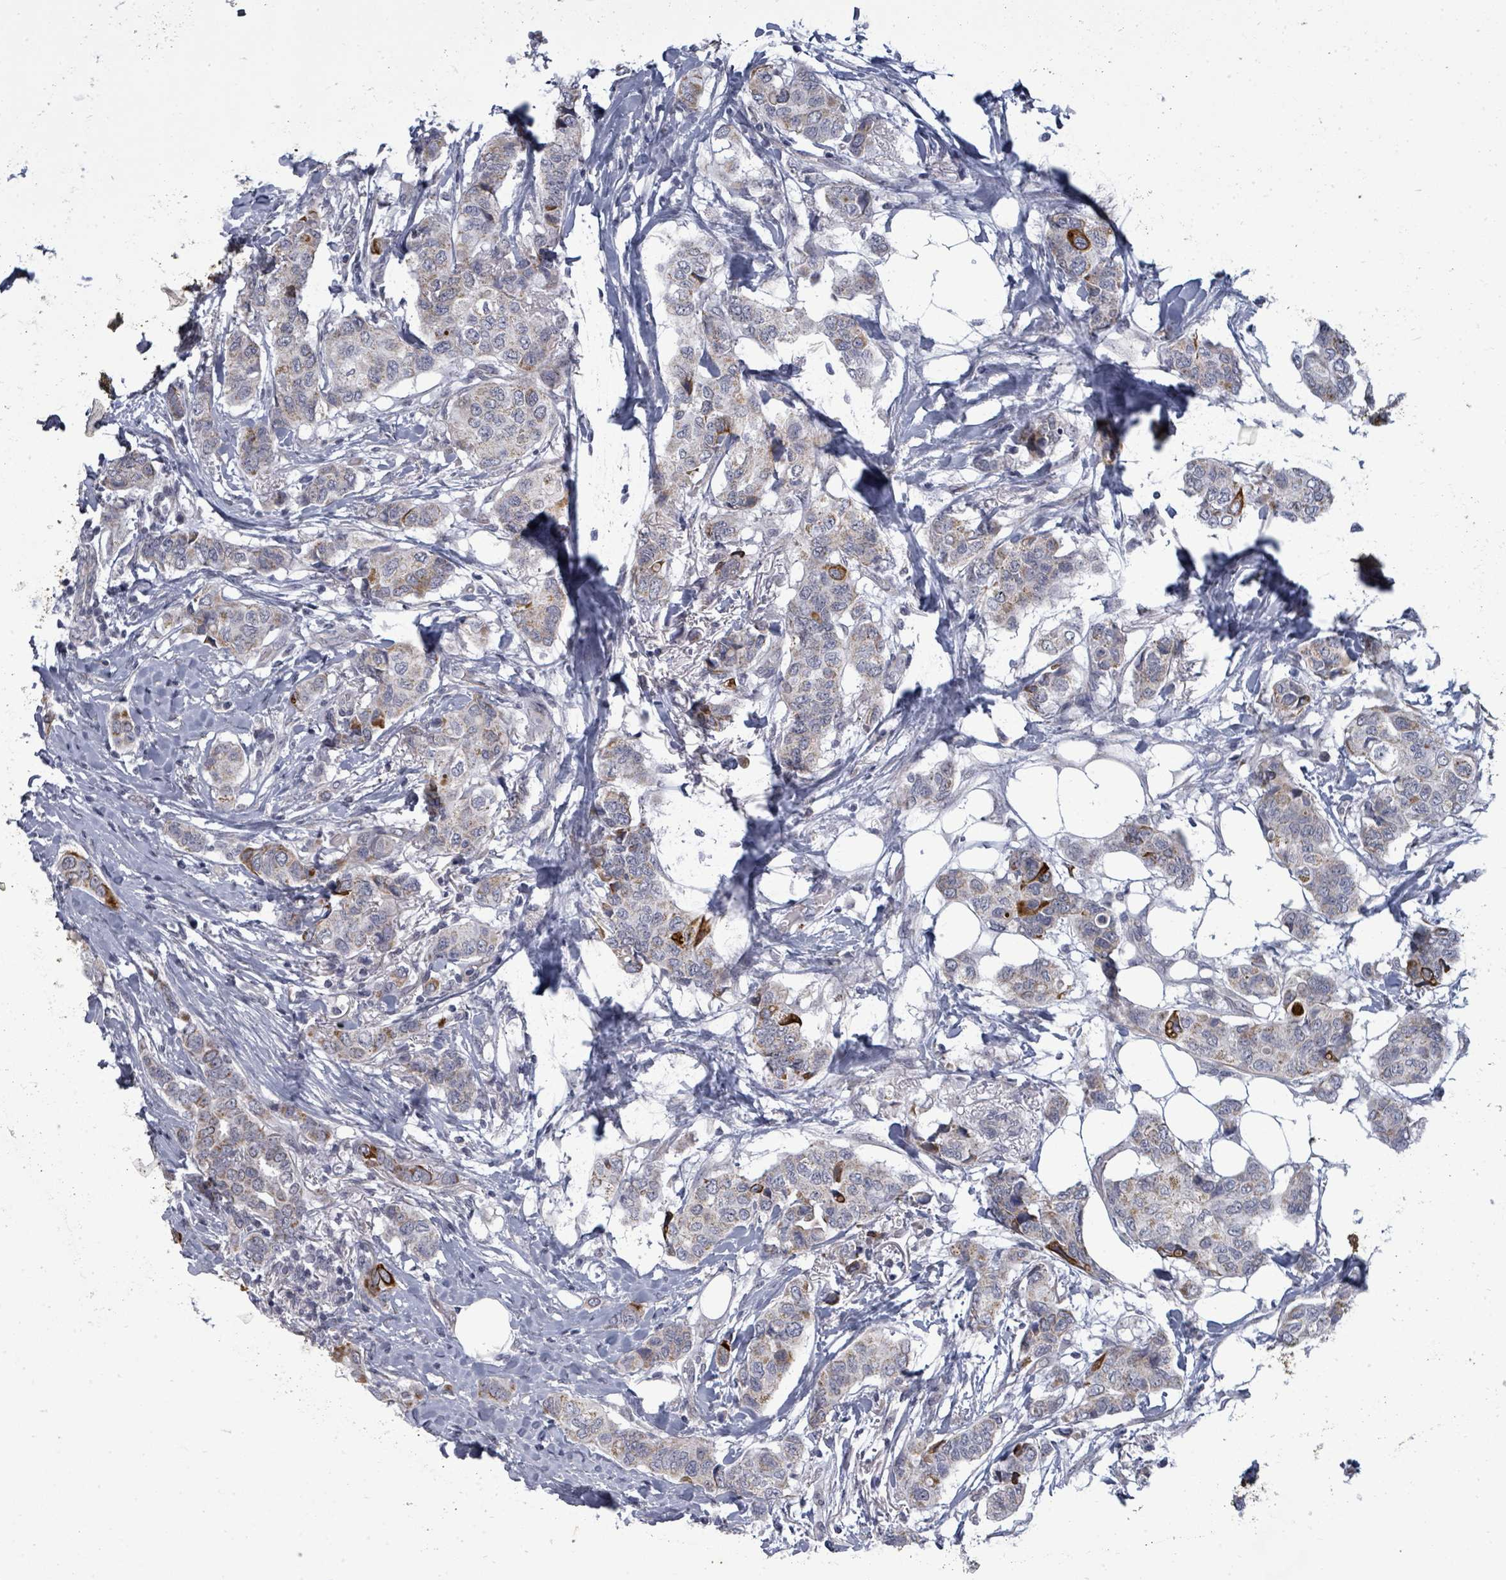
{"staining": {"intensity": "moderate", "quantity": "<25%", "location": "cytoplasmic/membranous"}, "tissue": "breast cancer", "cell_type": "Tumor cells", "image_type": "cancer", "snomed": [{"axis": "morphology", "description": "Lobular carcinoma"}, {"axis": "topography", "description": "Breast"}], "caption": "Breast lobular carcinoma tissue displays moderate cytoplasmic/membranous positivity in approximately <25% of tumor cells", "gene": "PTPN20", "patient": {"sex": "female", "age": 51}}